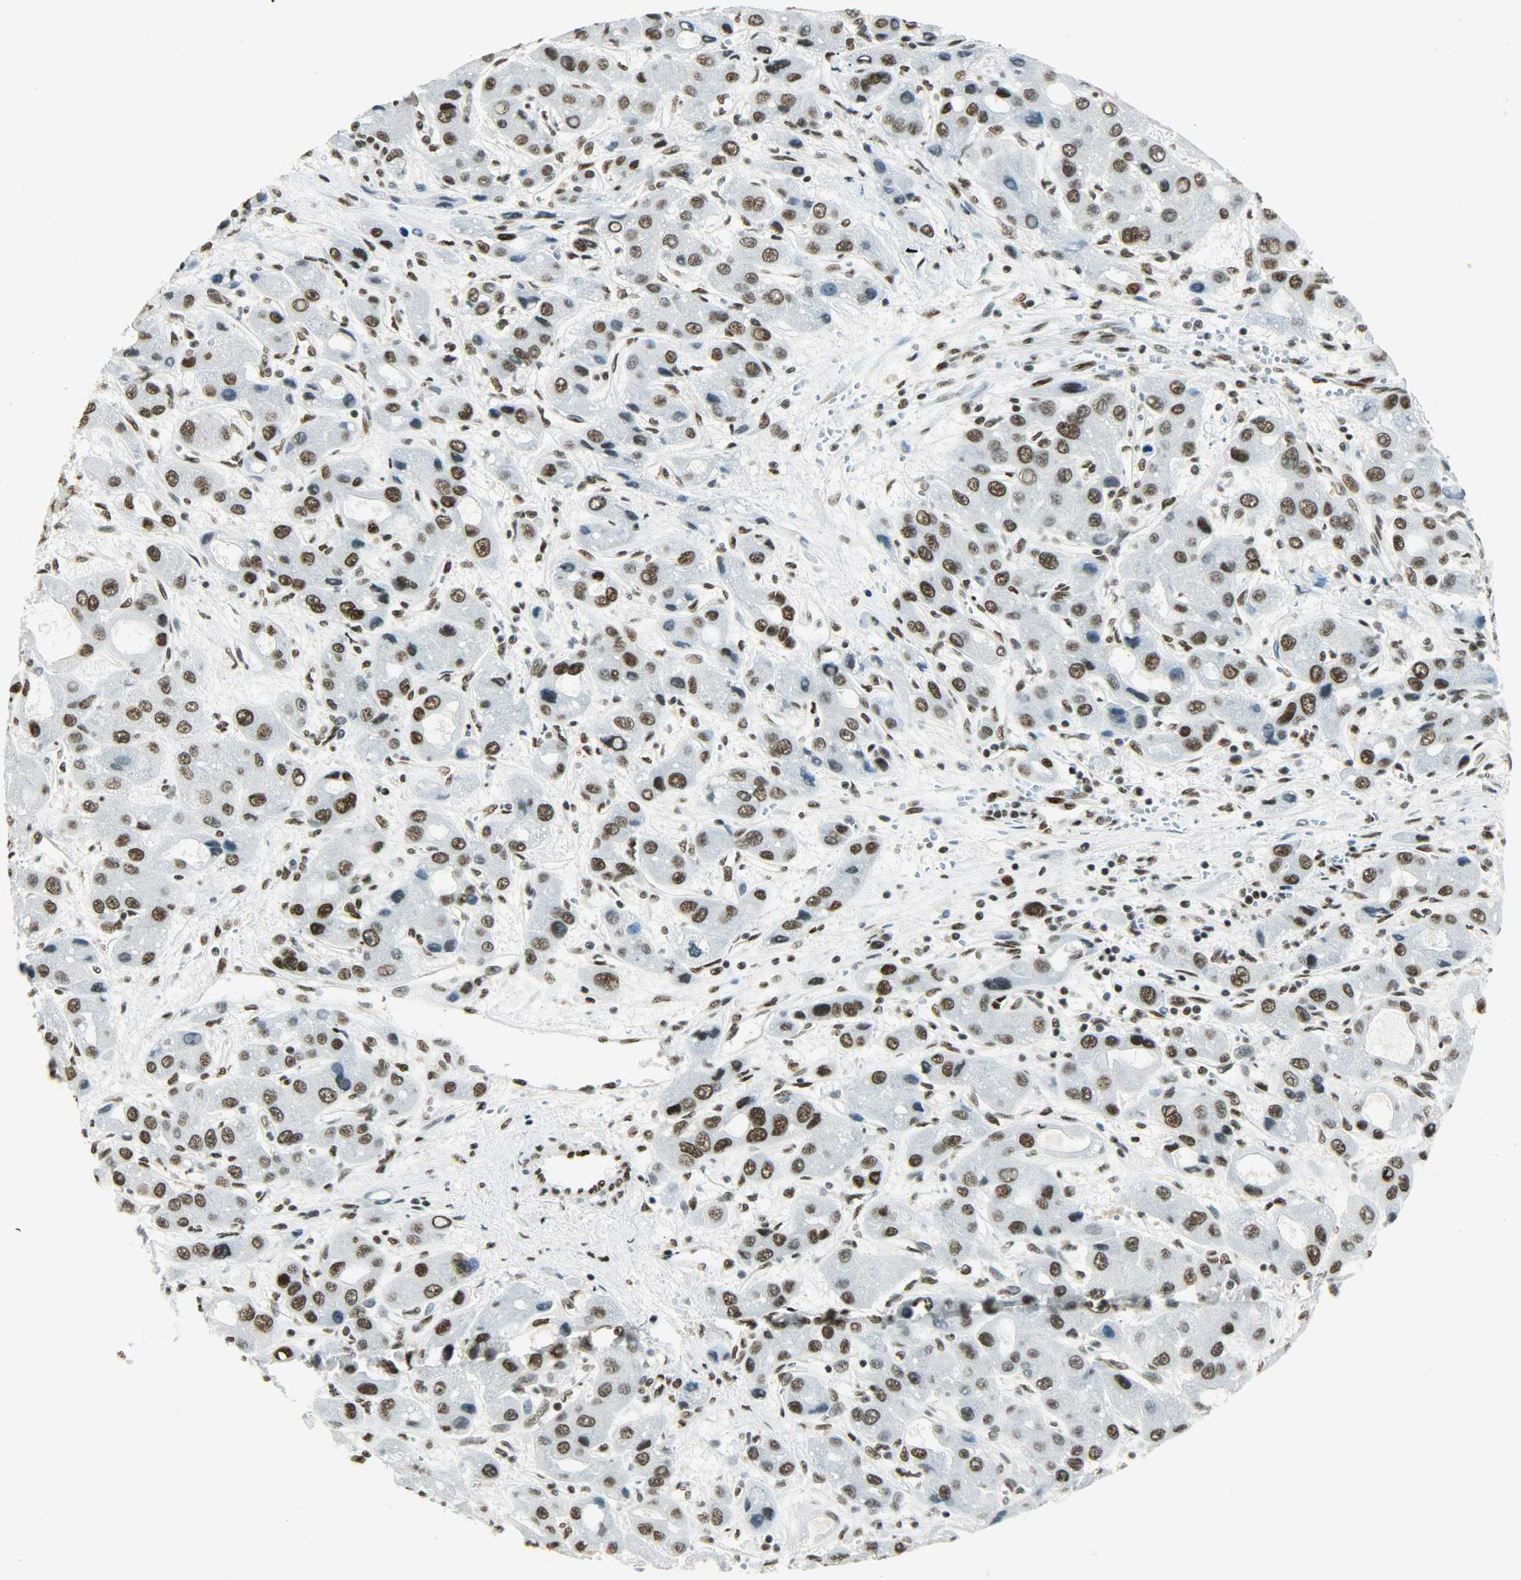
{"staining": {"intensity": "moderate", "quantity": "25%-75%", "location": "nuclear"}, "tissue": "liver cancer", "cell_type": "Tumor cells", "image_type": "cancer", "snomed": [{"axis": "morphology", "description": "Carcinoma, Hepatocellular, NOS"}, {"axis": "topography", "description": "Liver"}], "caption": "DAB immunohistochemical staining of human liver cancer reveals moderate nuclear protein staining in about 25%-75% of tumor cells.", "gene": "MYEF2", "patient": {"sex": "male", "age": 55}}